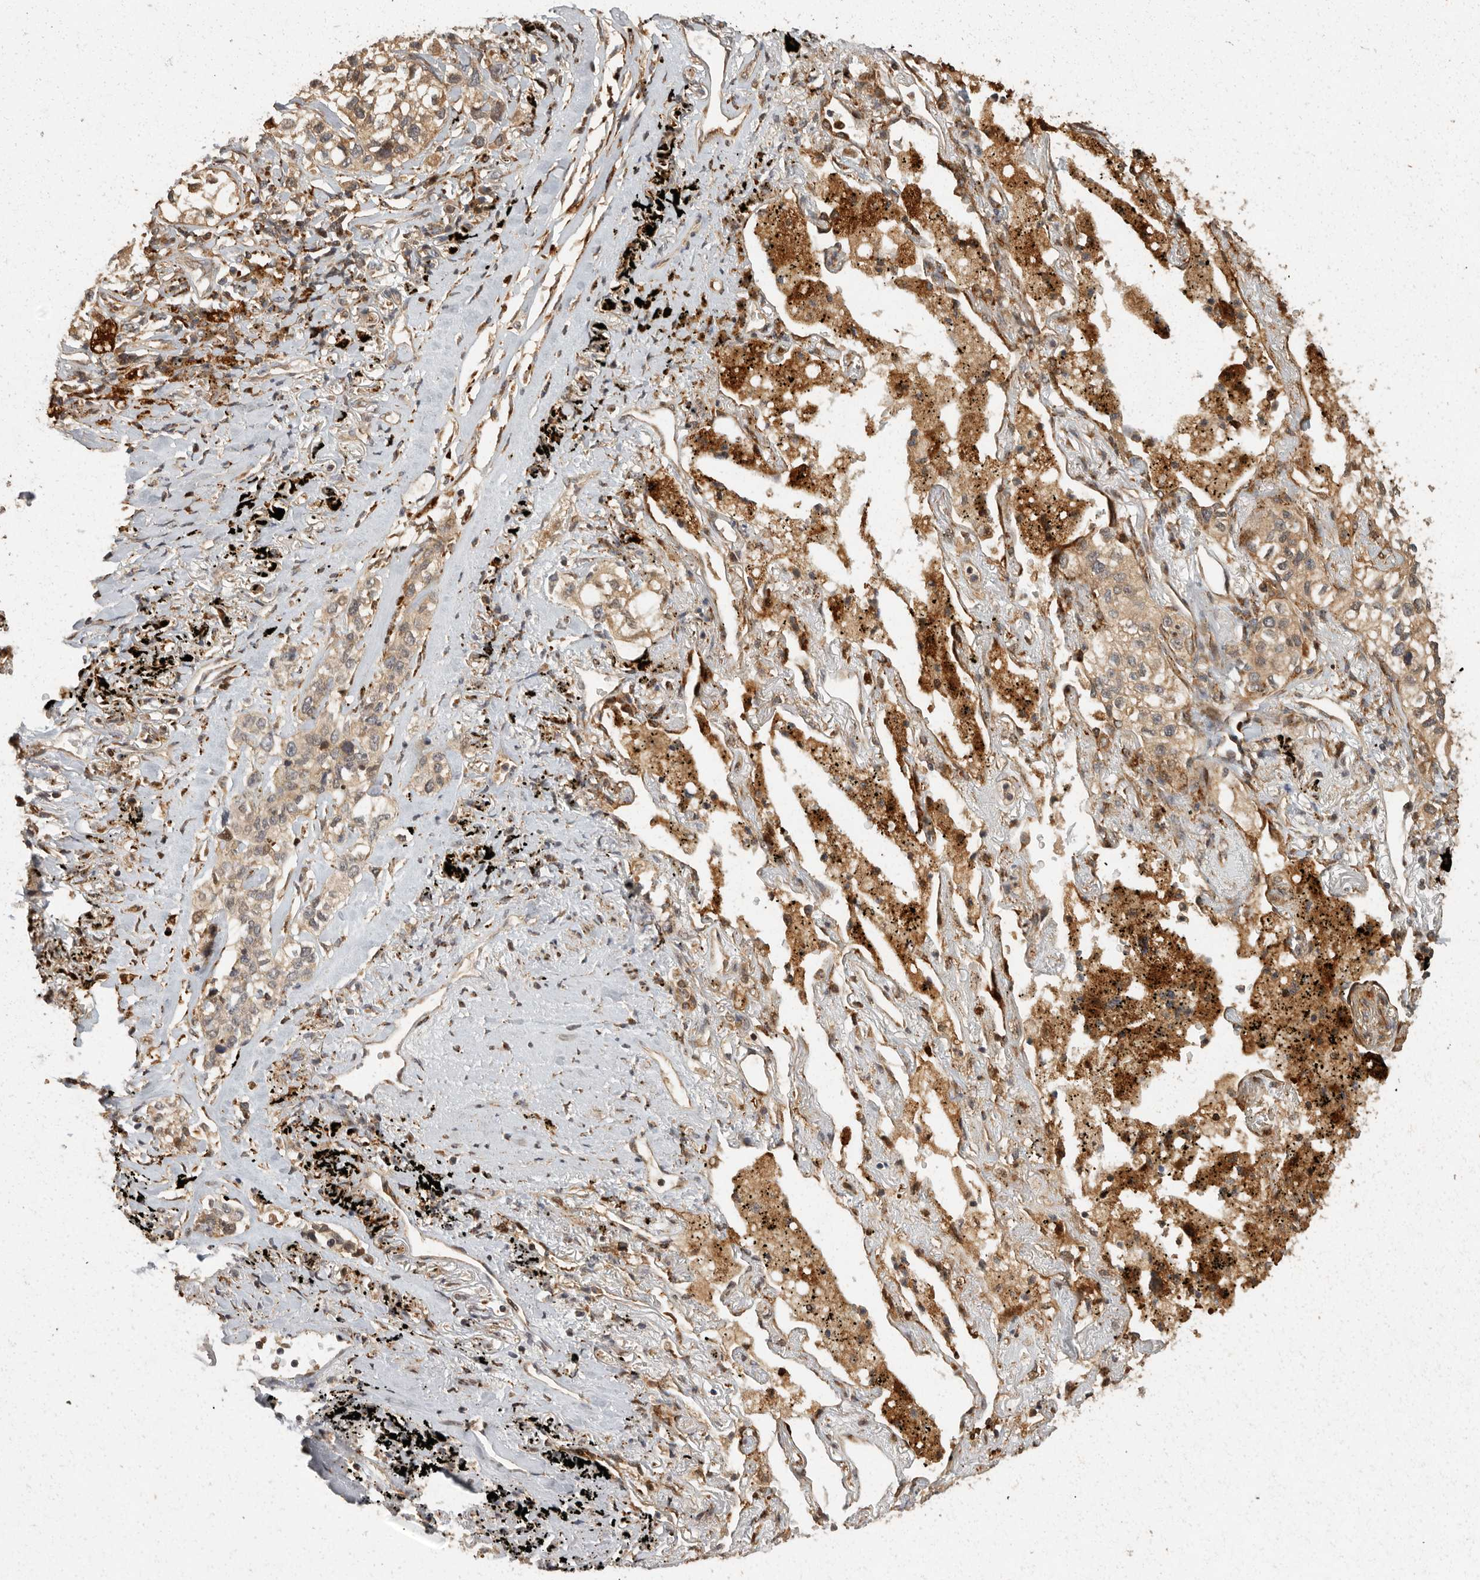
{"staining": {"intensity": "weak", "quantity": ">75%", "location": "cytoplasmic/membranous"}, "tissue": "lung cancer", "cell_type": "Tumor cells", "image_type": "cancer", "snomed": [{"axis": "morphology", "description": "Adenocarcinoma, NOS"}, {"axis": "topography", "description": "Lung"}], "caption": "Approximately >75% of tumor cells in human lung adenocarcinoma demonstrate weak cytoplasmic/membranous protein positivity as visualized by brown immunohistochemical staining.", "gene": "SWT1", "patient": {"sex": "male", "age": 63}}